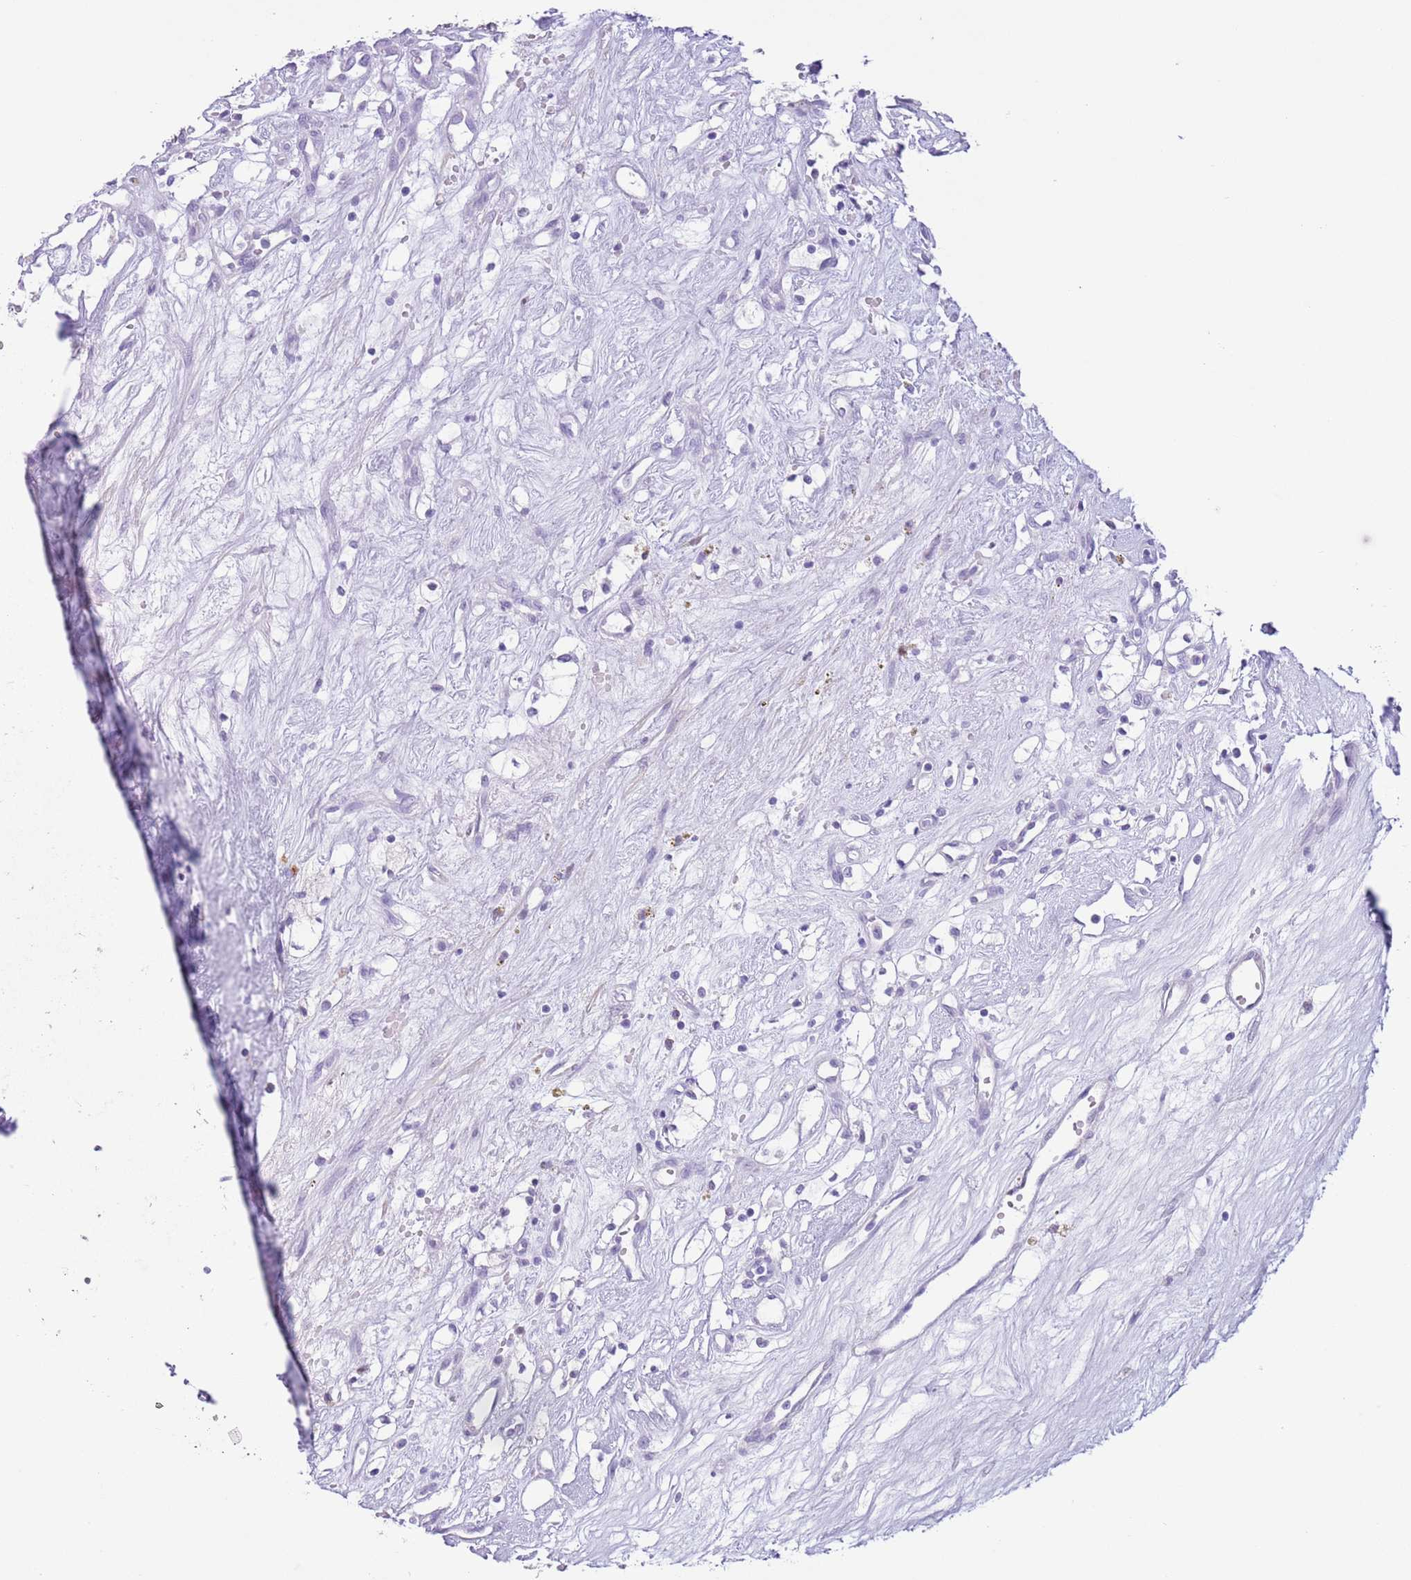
{"staining": {"intensity": "negative", "quantity": "none", "location": "none"}, "tissue": "renal cancer", "cell_type": "Tumor cells", "image_type": "cancer", "snomed": [{"axis": "morphology", "description": "Adenocarcinoma, NOS"}, {"axis": "topography", "description": "Kidney"}], "caption": "Protein analysis of adenocarcinoma (renal) shows no significant positivity in tumor cells.", "gene": "SLC7A14", "patient": {"sex": "male", "age": 59}}